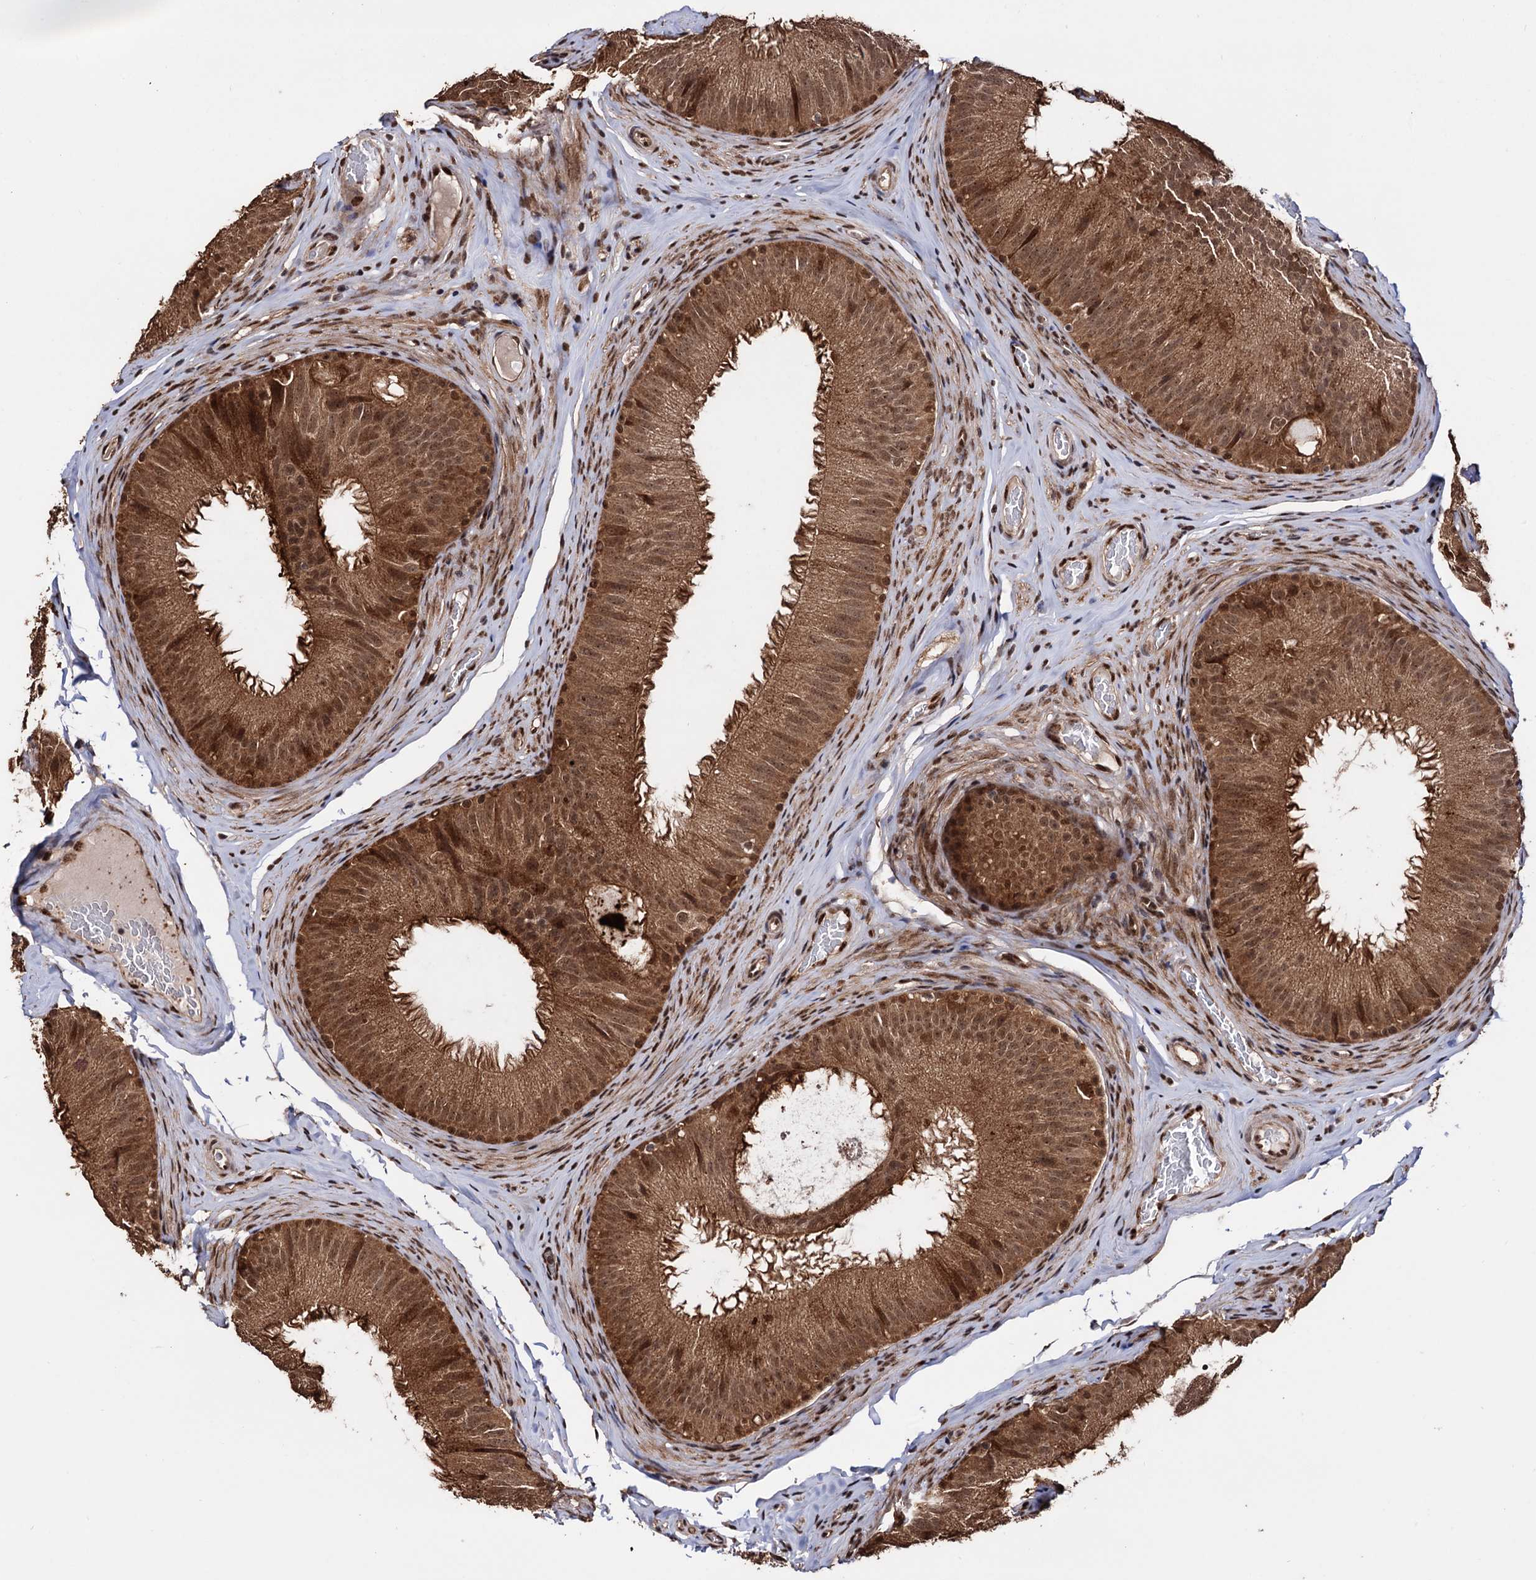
{"staining": {"intensity": "strong", "quantity": ">75%", "location": "cytoplasmic/membranous,nuclear"}, "tissue": "epididymis", "cell_type": "Glandular cells", "image_type": "normal", "snomed": [{"axis": "morphology", "description": "Normal tissue, NOS"}, {"axis": "topography", "description": "Epididymis"}], "caption": "Immunohistochemistry (IHC) of normal epididymis reveals high levels of strong cytoplasmic/membranous,nuclear staining in about >75% of glandular cells. Using DAB (3,3'-diaminobenzidine) (brown) and hematoxylin (blue) stains, captured at high magnification using brightfield microscopy.", "gene": "PIGB", "patient": {"sex": "male", "age": 34}}